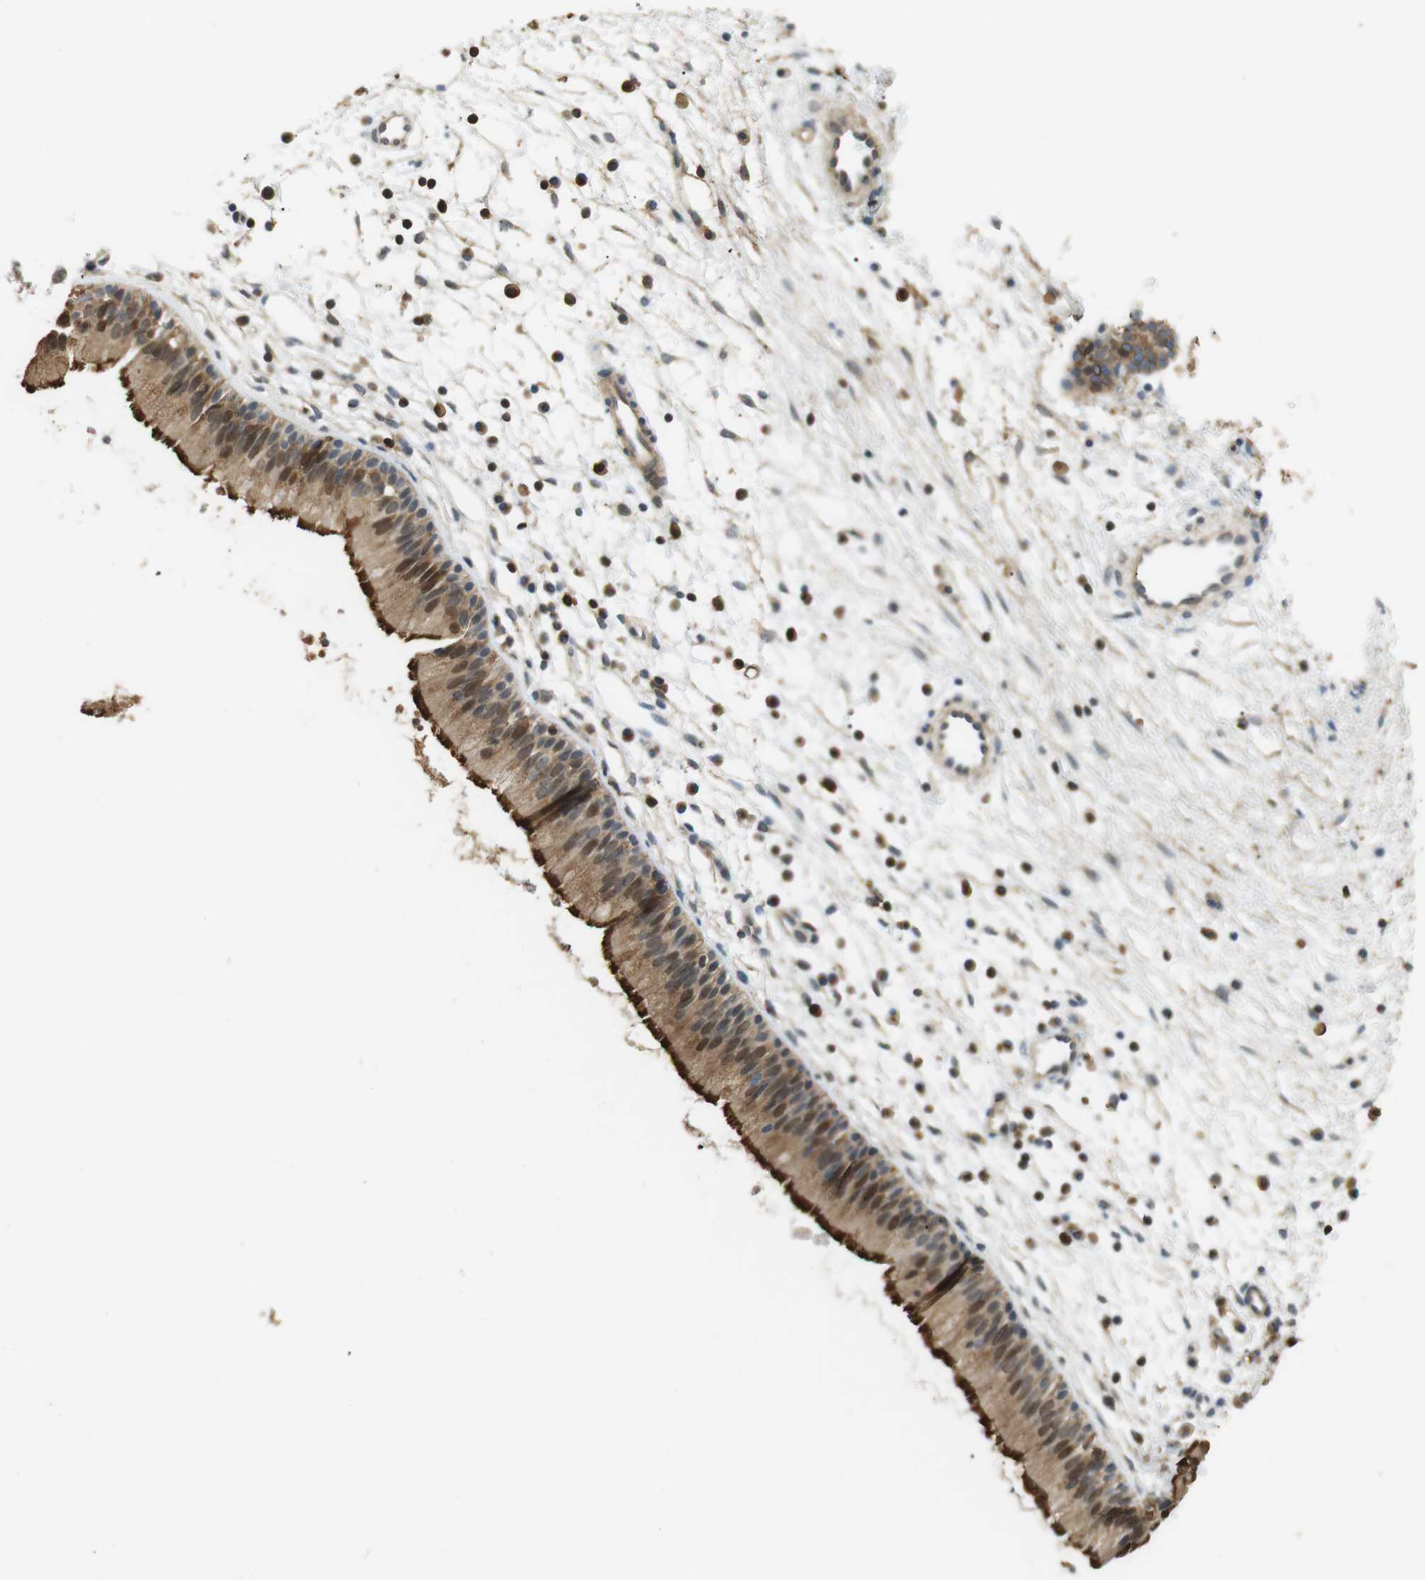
{"staining": {"intensity": "moderate", "quantity": ">75%", "location": "cytoplasmic/membranous"}, "tissue": "nasopharynx", "cell_type": "Respiratory epithelial cells", "image_type": "normal", "snomed": [{"axis": "morphology", "description": "Normal tissue, NOS"}, {"axis": "topography", "description": "Nasopharynx"}], "caption": "An immunohistochemistry micrograph of benign tissue is shown. Protein staining in brown labels moderate cytoplasmic/membranous positivity in nasopharynx within respiratory epithelial cells.", "gene": "P2RY1", "patient": {"sex": "male", "age": 21}}